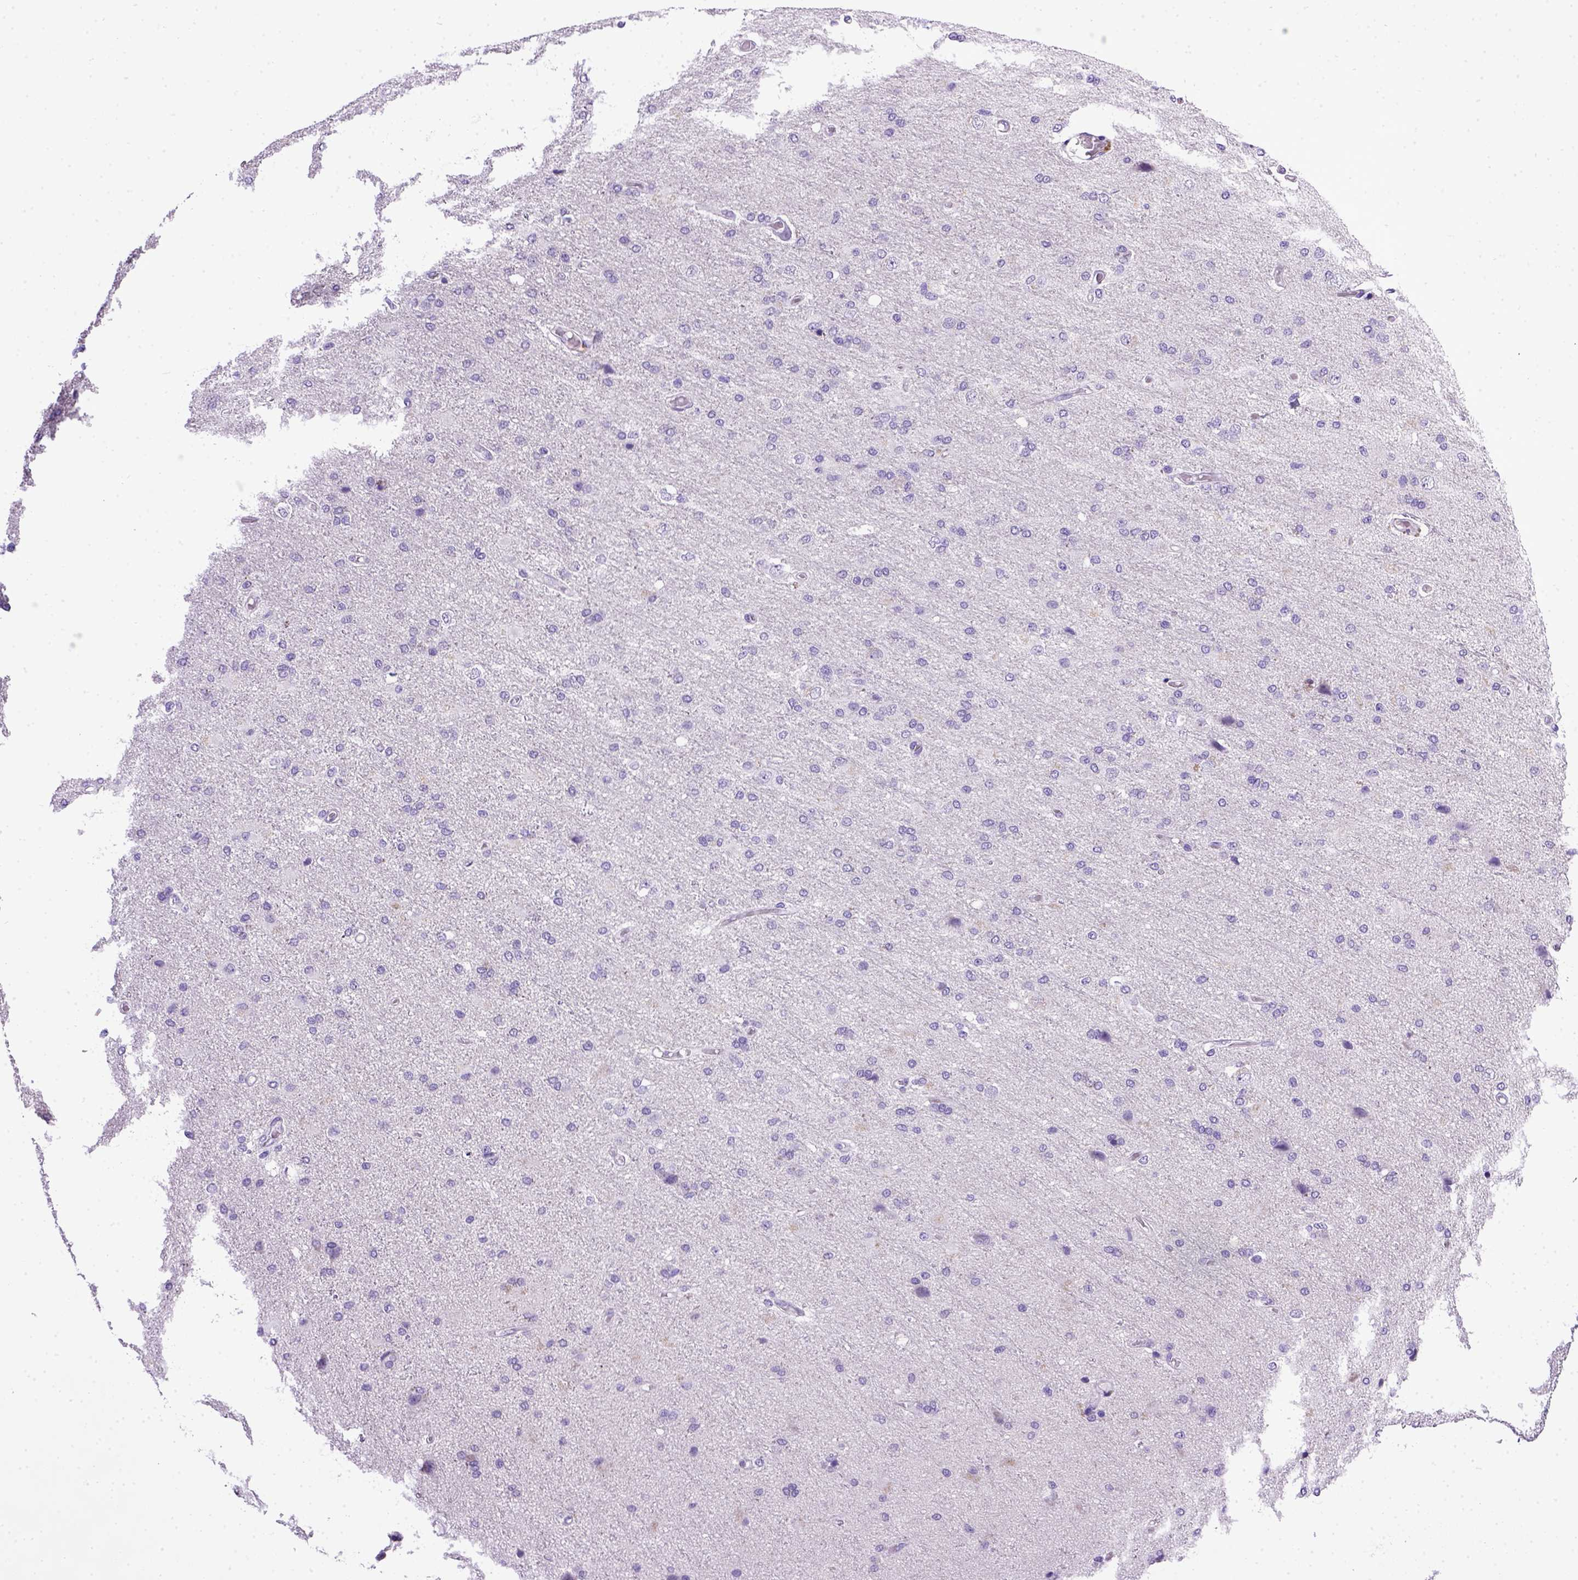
{"staining": {"intensity": "negative", "quantity": "none", "location": "none"}, "tissue": "cerebral cortex", "cell_type": "Endothelial cells", "image_type": "normal", "snomed": [{"axis": "morphology", "description": "Normal tissue, NOS"}, {"axis": "morphology", "description": "Glioma, malignant, High grade"}, {"axis": "topography", "description": "Cerebral cortex"}], "caption": "Cerebral cortex stained for a protein using immunohistochemistry shows no expression endothelial cells.", "gene": "CDH1", "patient": {"sex": "male", "age": 77}}